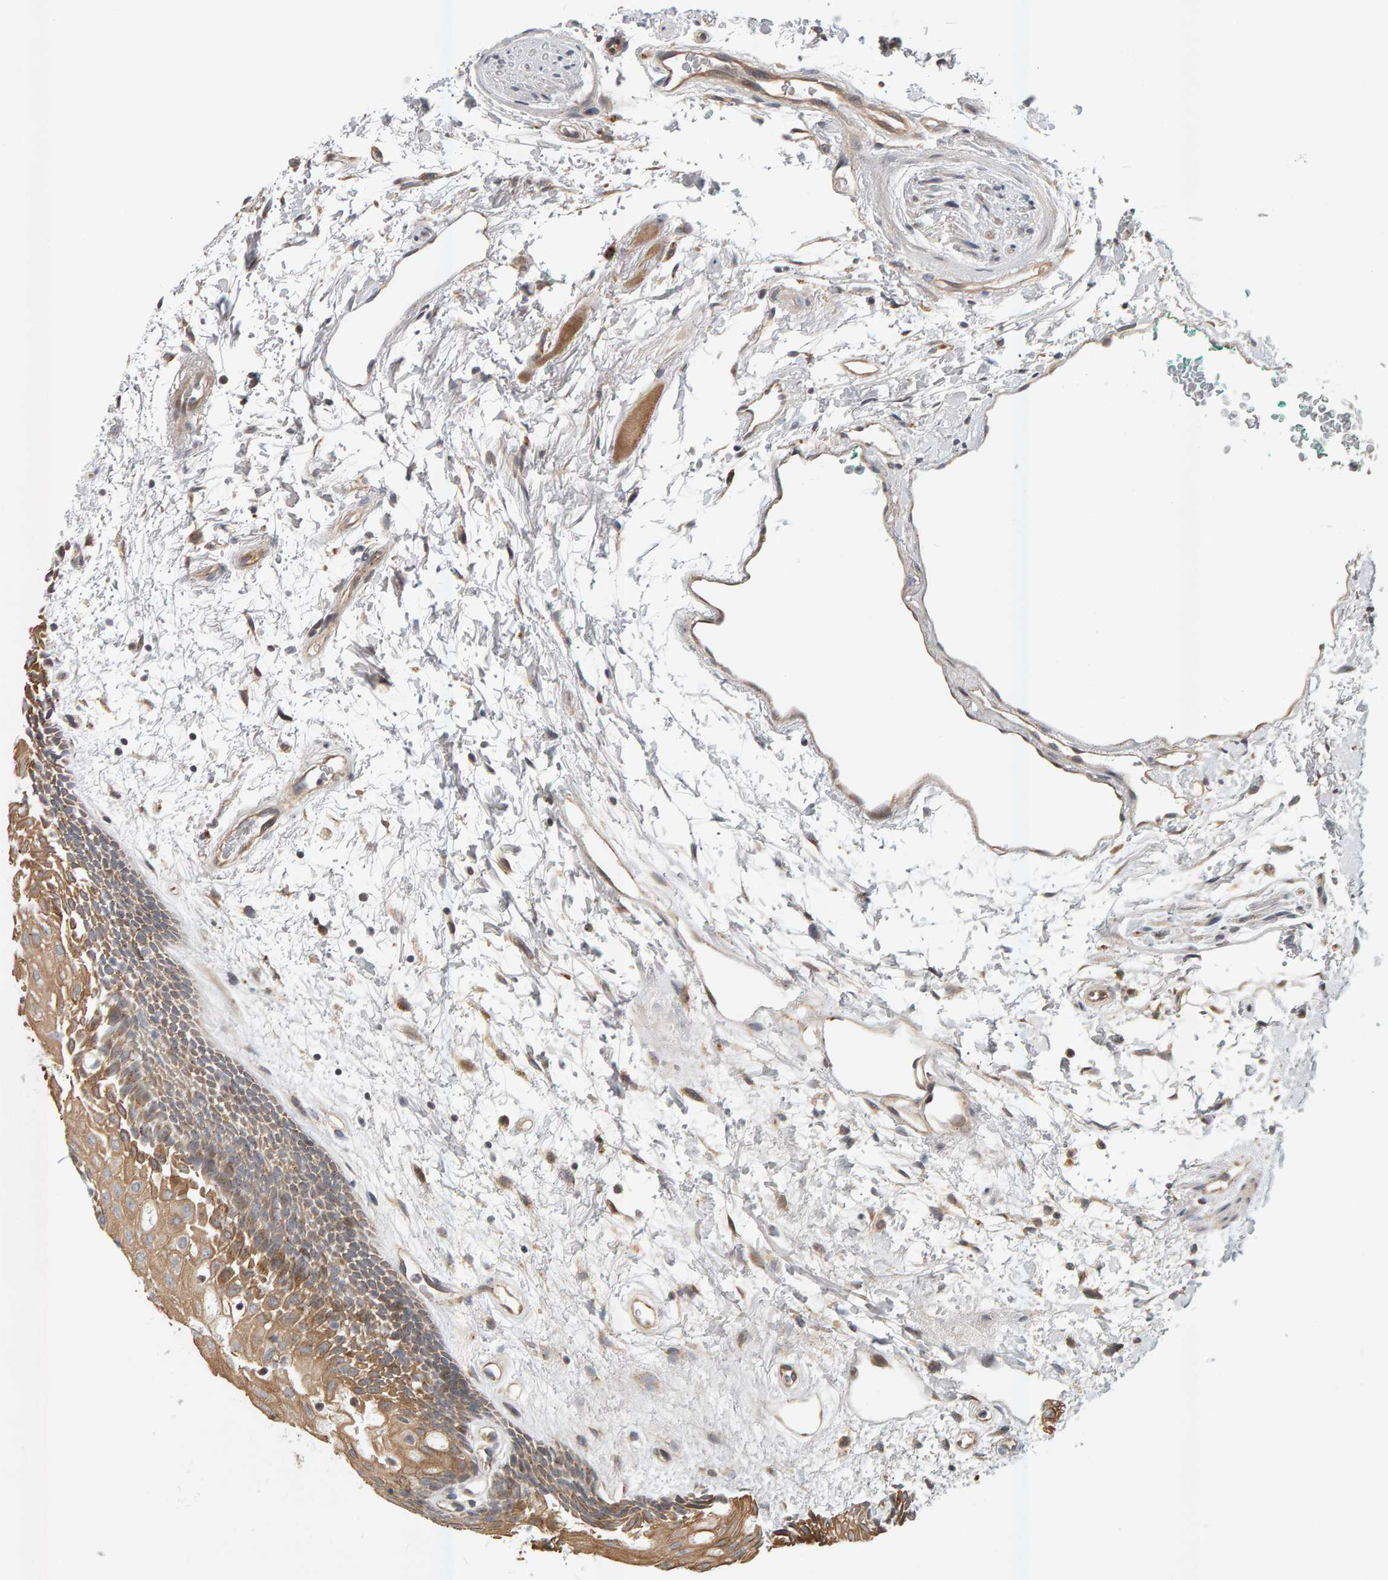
{"staining": {"intensity": "moderate", "quantity": ">75%", "location": "cytoplasmic/membranous"}, "tissue": "oral mucosa", "cell_type": "Squamous epithelial cells", "image_type": "normal", "snomed": [{"axis": "morphology", "description": "Normal tissue, NOS"}, {"axis": "topography", "description": "Skeletal muscle"}, {"axis": "topography", "description": "Oral tissue"}, {"axis": "topography", "description": "Peripheral nerve tissue"}], "caption": "Oral mucosa stained with DAB IHC shows medium levels of moderate cytoplasmic/membranous positivity in about >75% of squamous epithelial cells. (DAB IHC, brown staining for protein, blue staining for nuclei).", "gene": "ZNF160", "patient": {"sex": "female", "age": 84}}